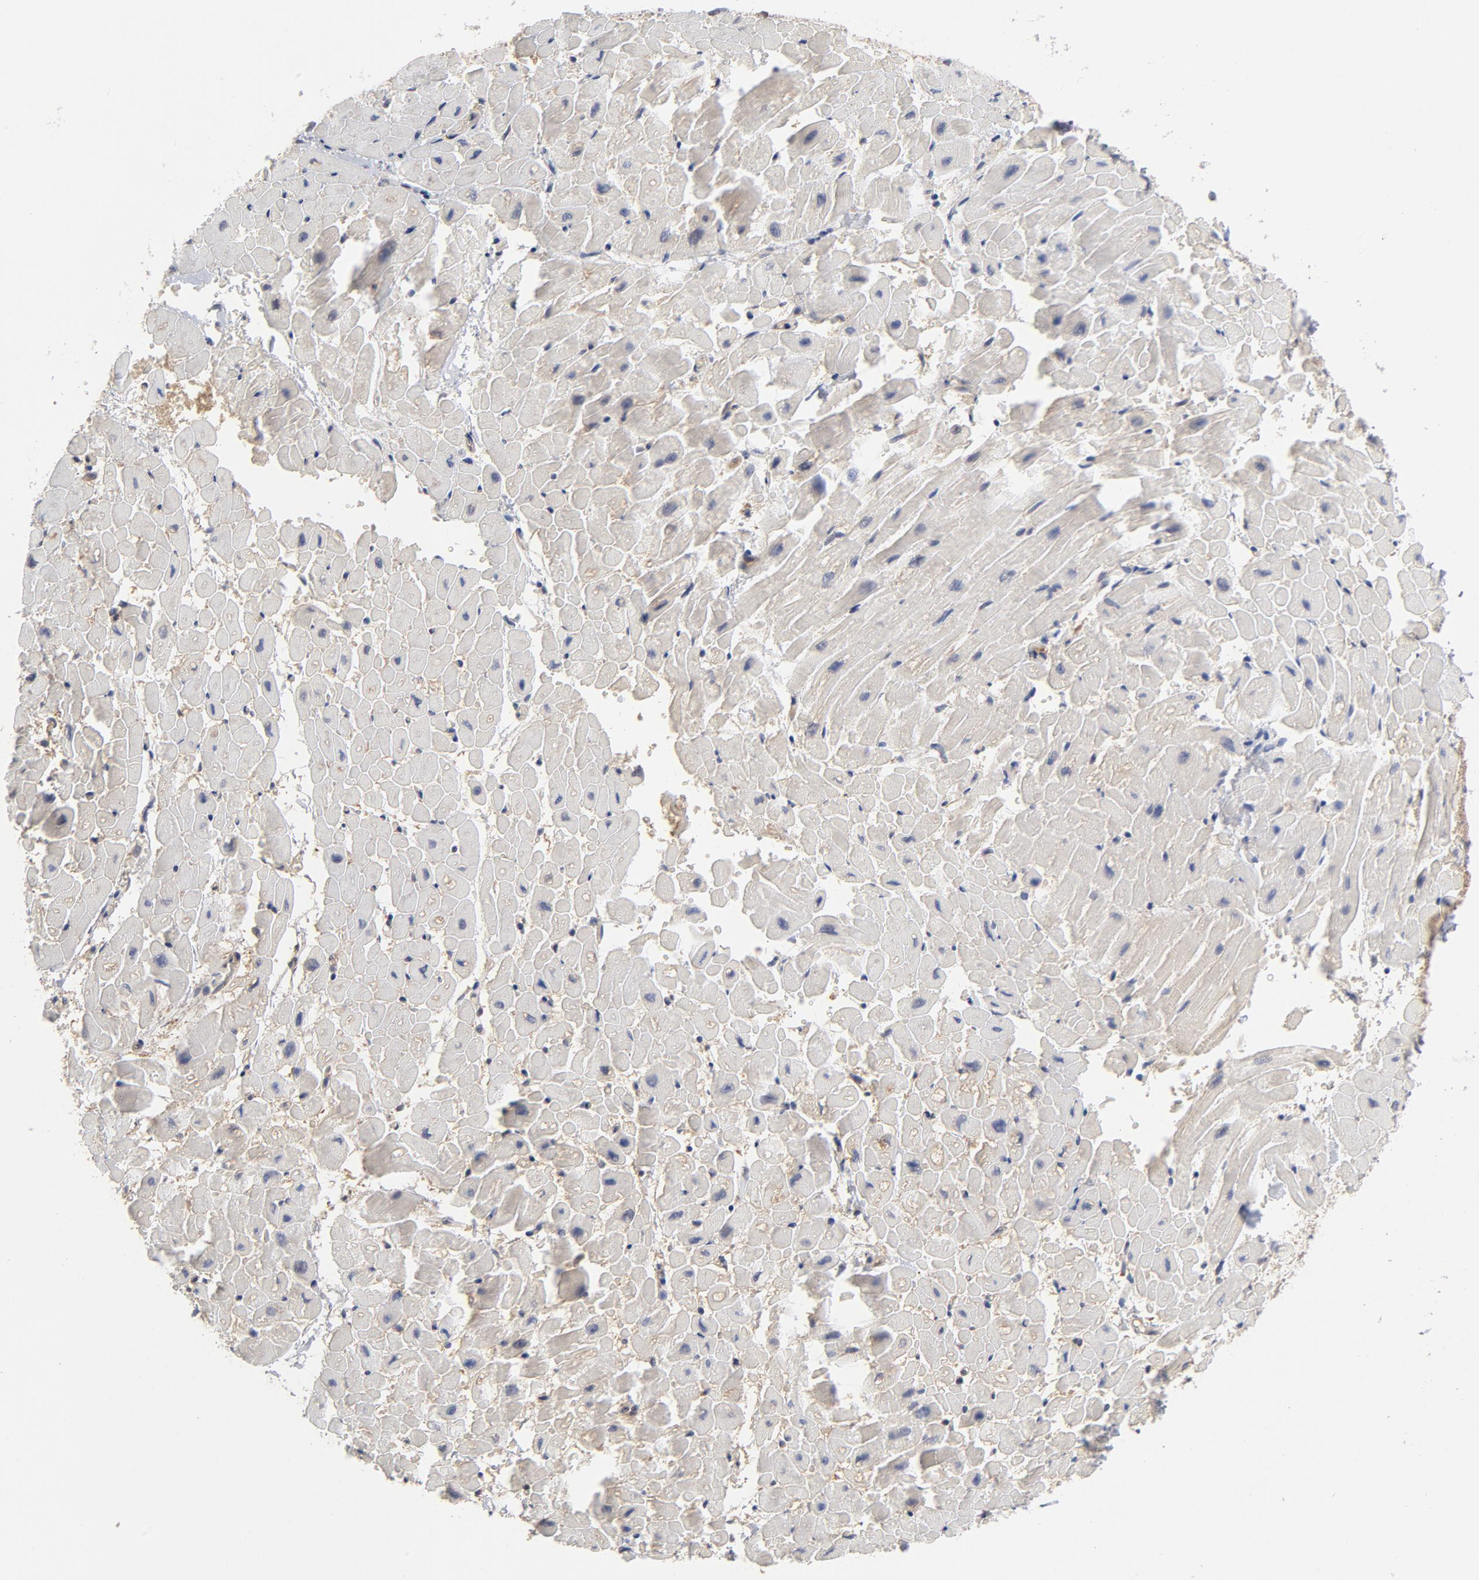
{"staining": {"intensity": "negative", "quantity": "none", "location": "none"}, "tissue": "heart muscle", "cell_type": "Cardiomyocytes", "image_type": "normal", "snomed": [{"axis": "morphology", "description": "Normal tissue, NOS"}, {"axis": "topography", "description": "Heart"}], "caption": "Unremarkable heart muscle was stained to show a protein in brown. There is no significant staining in cardiomyocytes. The staining is performed using DAB brown chromogen with nuclei counter-stained in using hematoxylin.", "gene": "ASMTL", "patient": {"sex": "male", "age": 45}}